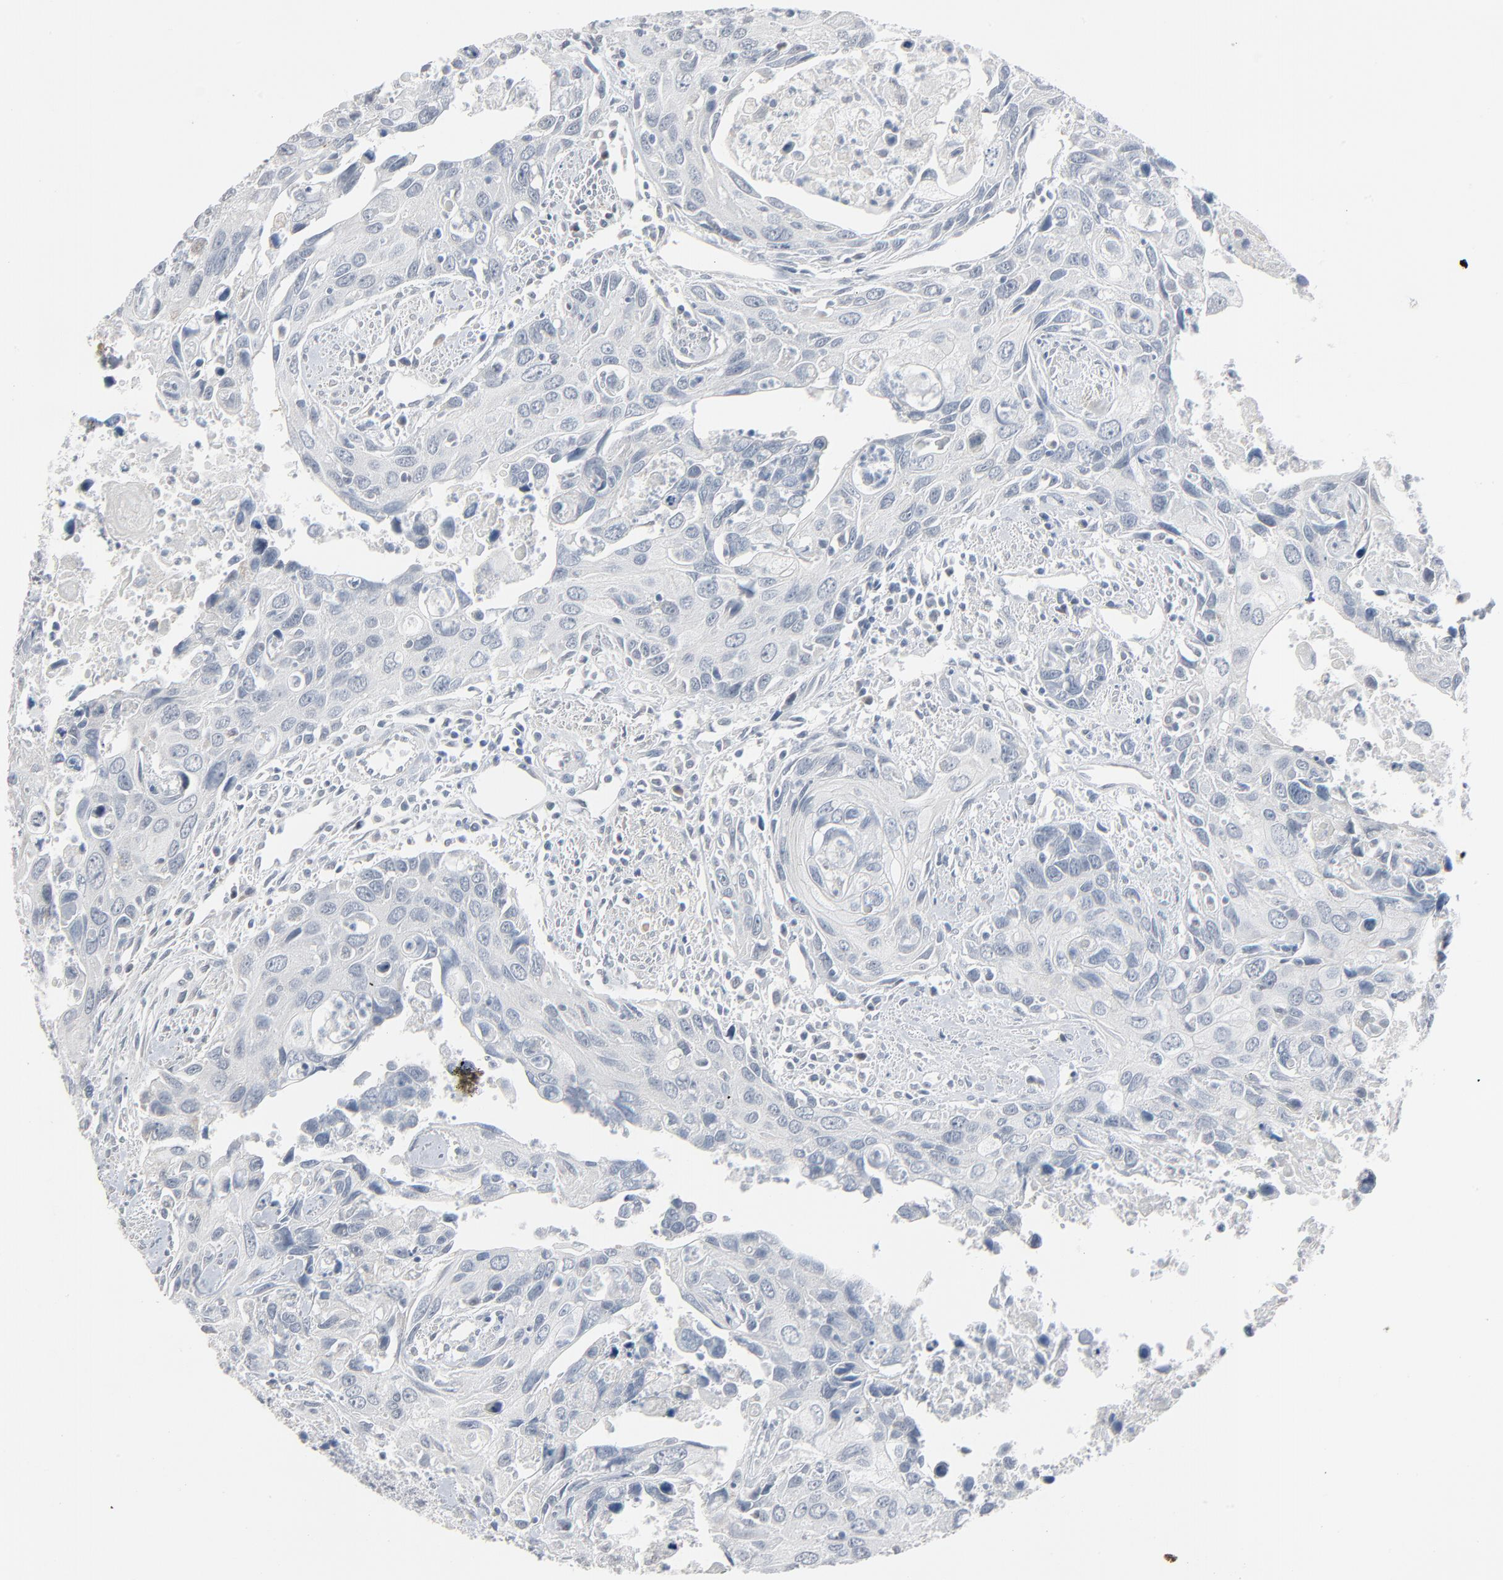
{"staining": {"intensity": "negative", "quantity": "none", "location": "none"}, "tissue": "urothelial cancer", "cell_type": "Tumor cells", "image_type": "cancer", "snomed": [{"axis": "morphology", "description": "Urothelial carcinoma, High grade"}, {"axis": "topography", "description": "Urinary bladder"}], "caption": "Immunohistochemical staining of human urothelial cancer exhibits no significant positivity in tumor cells. (IHC, brightfield microscopy, high magnification).", "gene": "SAGE1", "patient": {"sex": "male", "age": 71}}